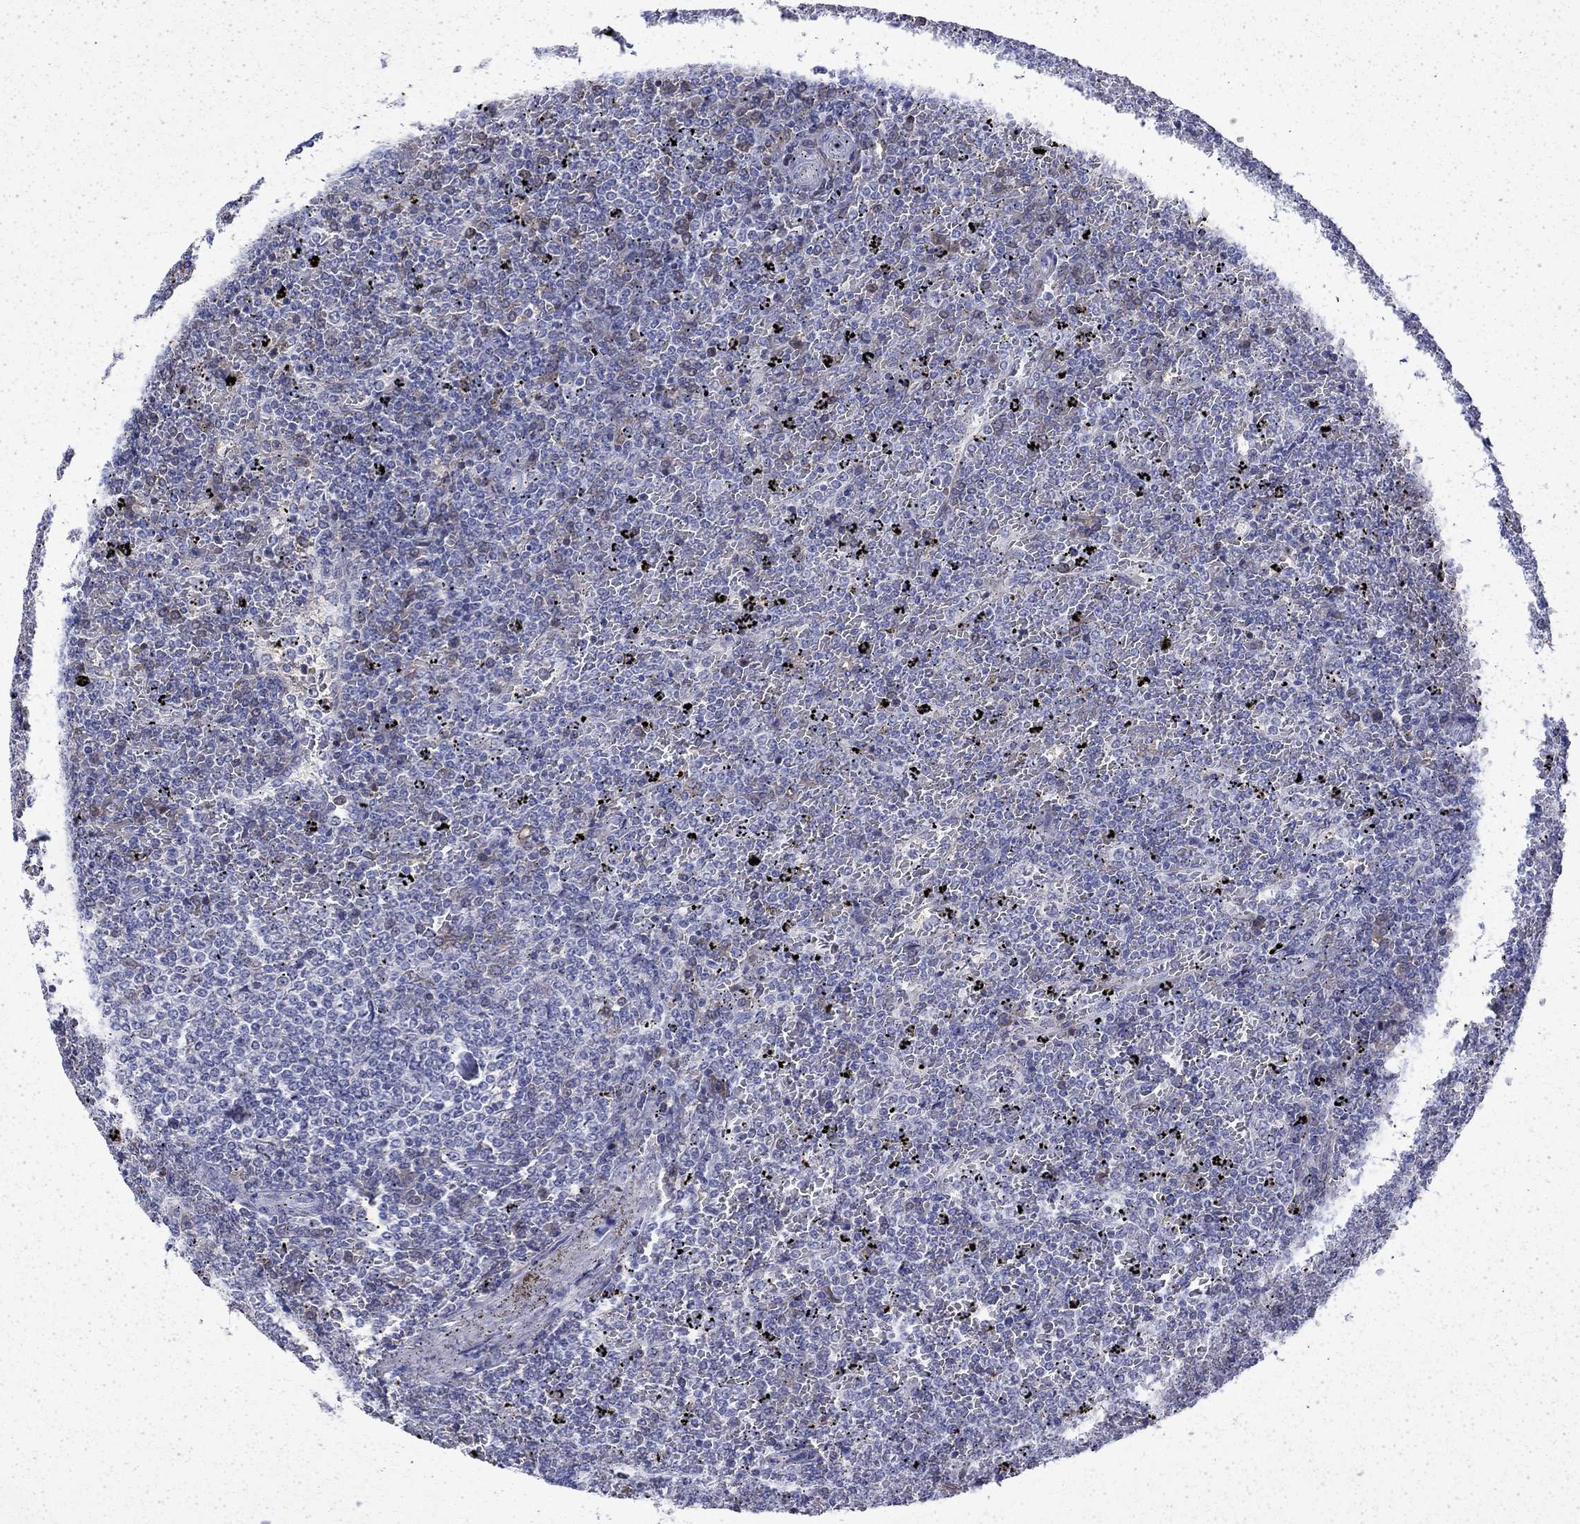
{"staining": {"intensity": "negative", "quantity": "none", "location": "none"}, "tissue": "lymphoma", "cell_type": "Tumor cells", "image_type": "cancer", "snomed": [{"axis": "morphology", "description": "Malignant lymphoma, non-Hodgkin's type, Low grade"}, {"axis": "topography", "description": "Spleen"}], "caption": "DAB (3,3'-diaminobenzidine) immunohistochemical staining of low-grade malignant lymphoma, non-Hodgkin's type displays no significant expression in tumor cells.", "gene": "ENPP6", "patient": {"sex": "female", "age": 77}}